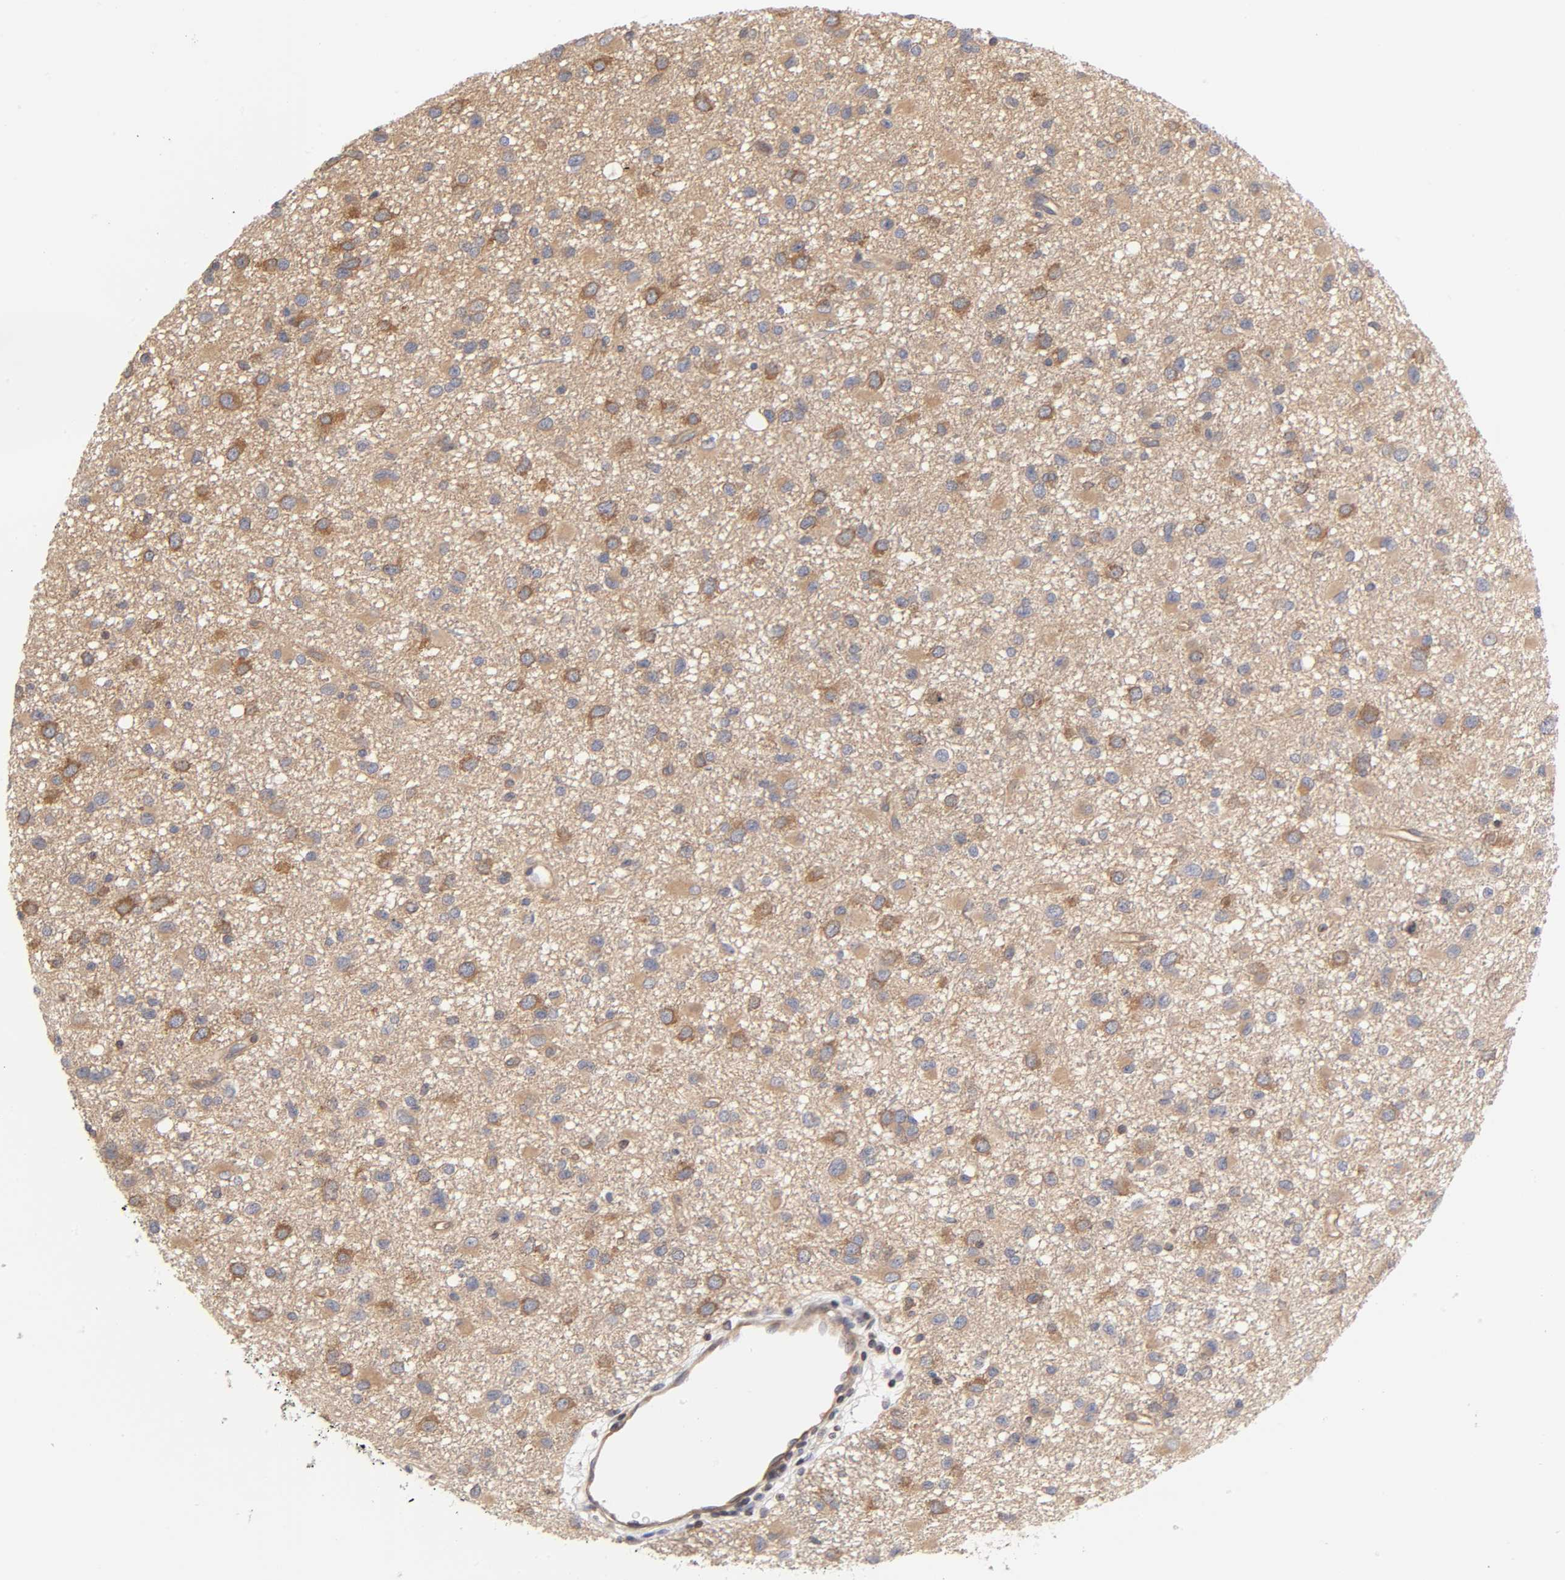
{"staining": {"intensity": "moderate", "quantity": ">75%", "location": "cytoplasmic/membranous"}, "tissue": "glioma", "cell_type": "Tumor cells", "image_type": "cancer", "snomed": [{"axis": "morphology", "description": "Glioma, malignant, Low grade"}, {"axis": "topography", "description": "Brain"}], "caption": "IHC of human low-grade glioma (malignant) exhibits medium levels of moderate cytoplasmic/membranous expression in approximately >75% of tumor cells. (brown staining indicates protein expression, while blue staining denotes nuclei).", "gene": "STRN3", "patient": {"sex": "male", "age": 42}}